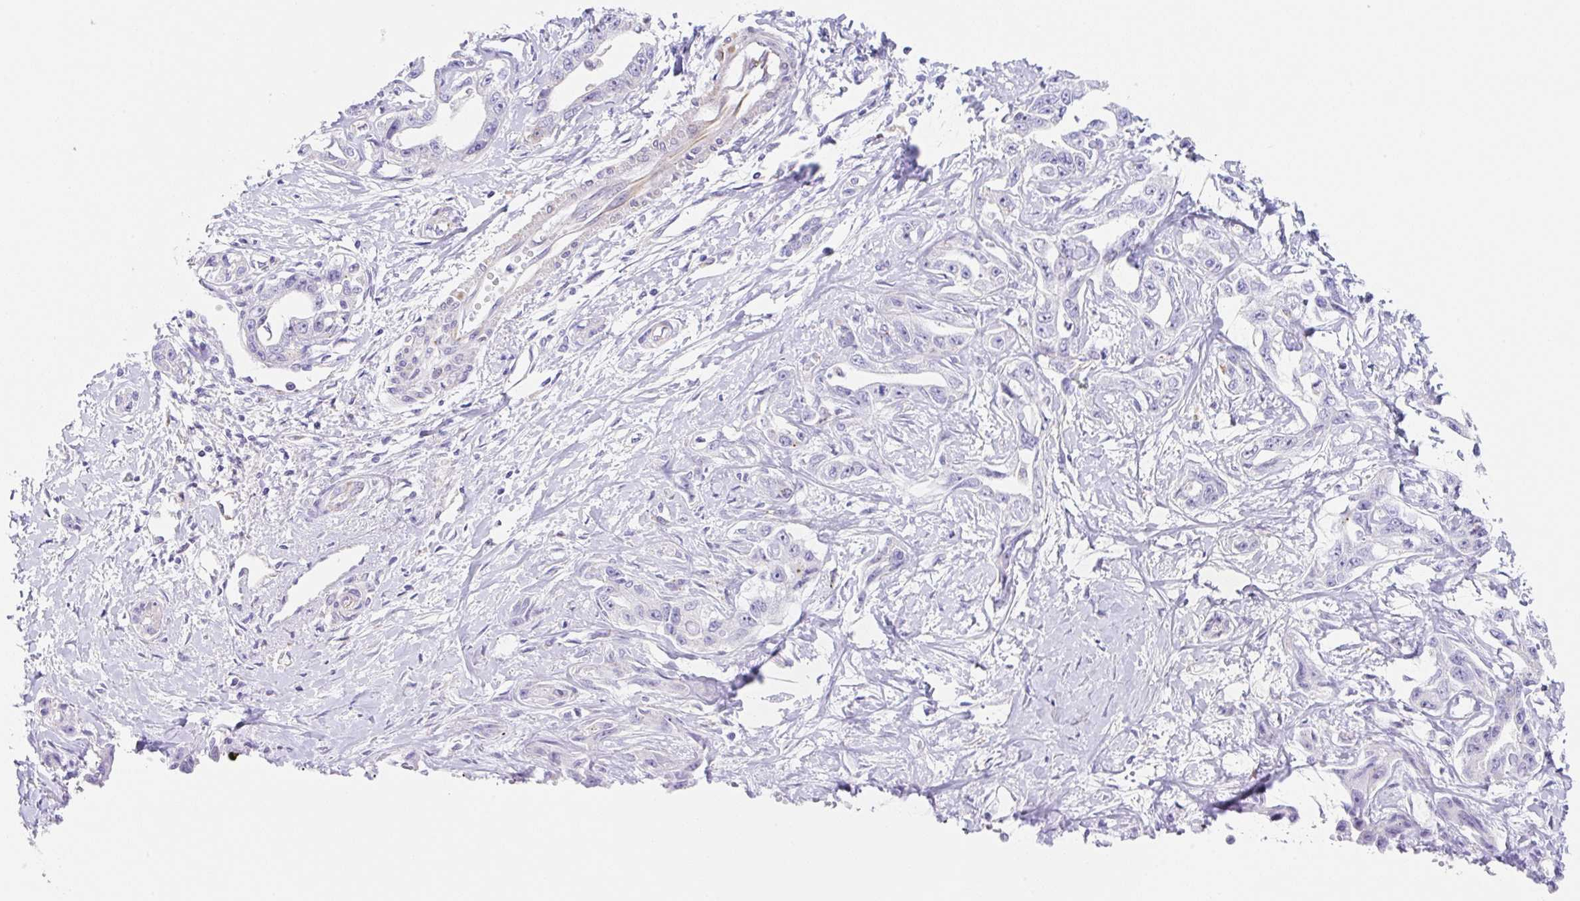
{"staining": {"intensity": "negative", "quantity": "none", "location": "none"}, "tissue": "liver cancer", "cell_type": "Tumor cells", "image_type": "cancer", "snomed": [{"axis": "morphology", "description": "Cholangiocarcinoma"}, {"axis": "topography", "description": "Liver"}], "caption": "DAB immunohistochemical staining of liver cholangiocarcinoma demonstrates no significant expression in tumor cells.", "gene": "DKK4", "patient": {"sex": "male", "age": 59}}